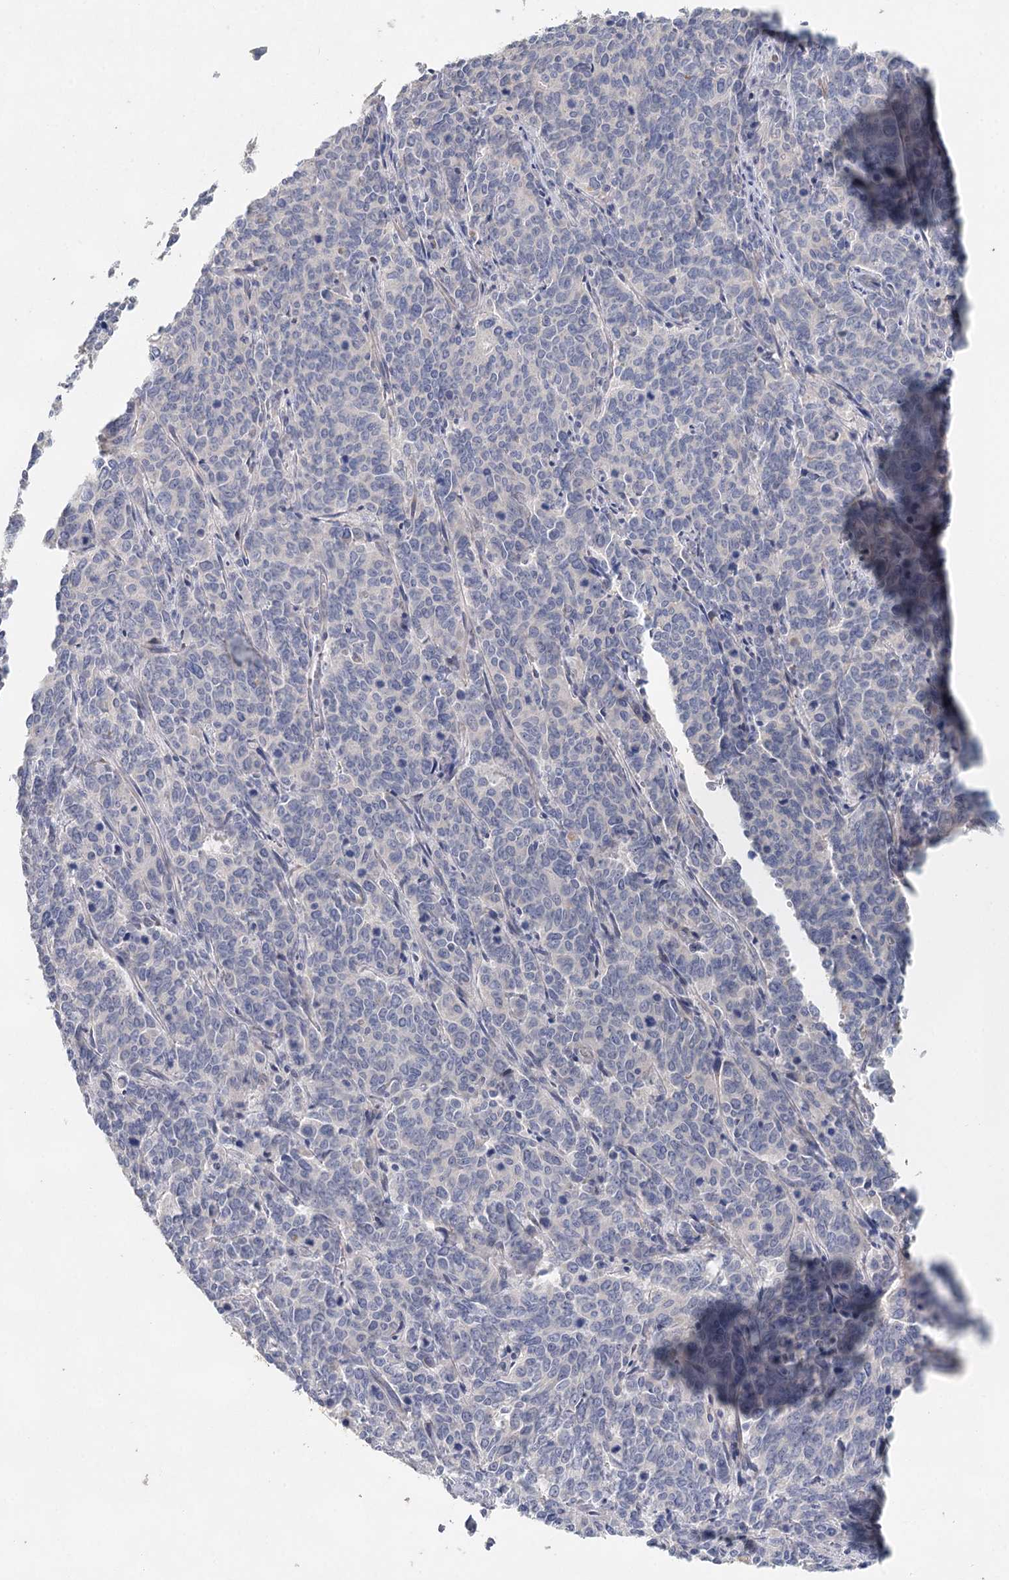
{"staining": {"intensity": "negative", "quantity": "none", "location": "none"}, "tissue": "cervical cancer", "cell_type": "Tumor cells", "image_type": "cancer", "snomed": [{"axis": "morphology", "description": "Squamous cell carcinoma, NOS"}, {"axis": "topography", "description": "Cervix"}], "caption": "The IHC histopathology image has no significant staining in tumor cells of squamous cell carcinoma (cervical) tissue.", "gene": "MYL6B", "patient": {"sex": "female", "age": 60}}